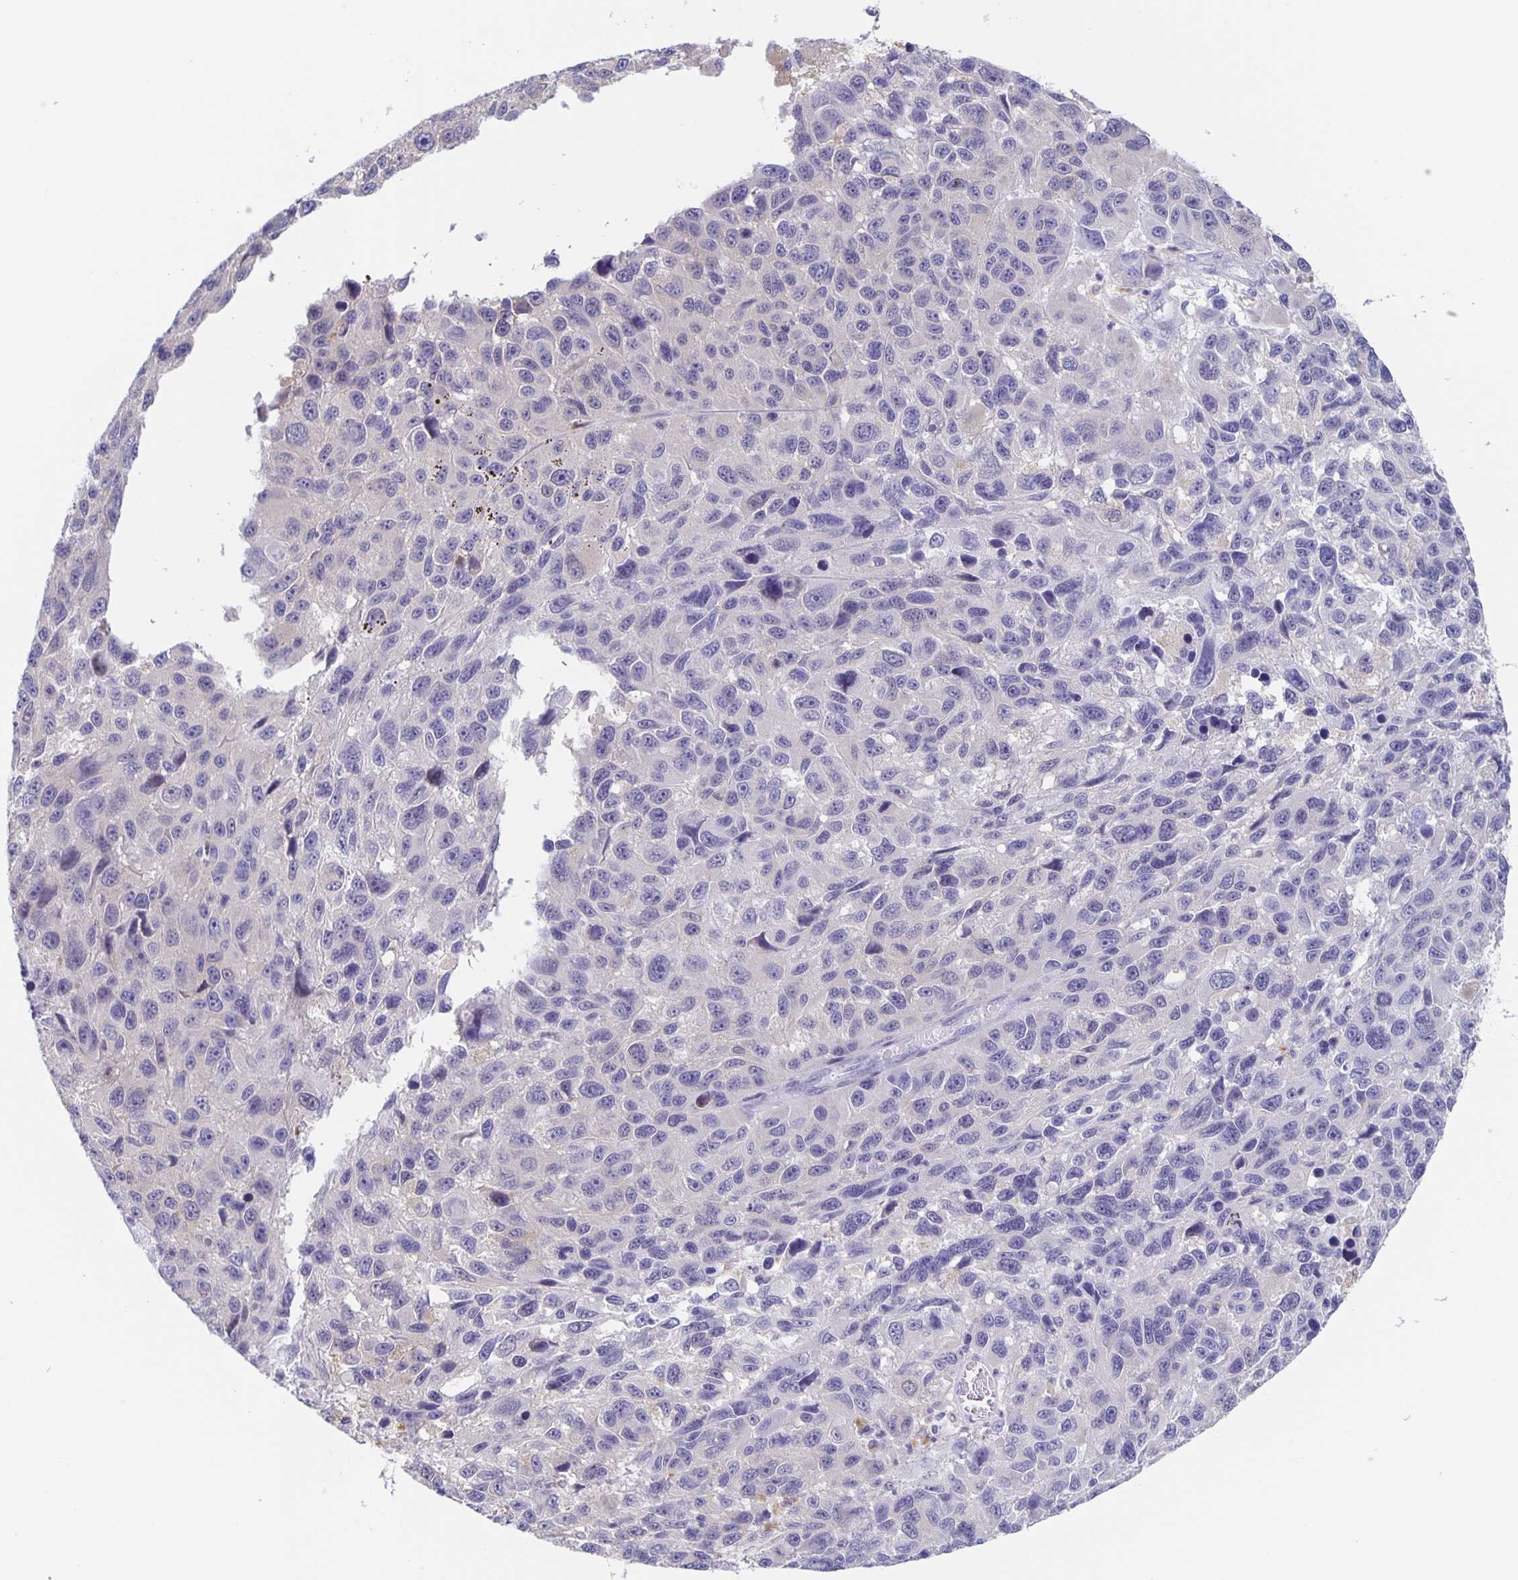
{"staining": {"intensity": "negative", "quantity": "none", "location": "none"}, "tissue": "melanoma", "cell_type": "Tumor cells", "image_type": "cancer", "snomed": [{"axis": "morphology", "description": "Malignant melanoma, NOS"}, {"axis": "topography", "description": "Skin"}], "caption": "An image of melanoma stained for a protein reveals no brown staining in tumor cells.", "gene": "LIPA", "patient": {"sex": "male", "age": 53}}